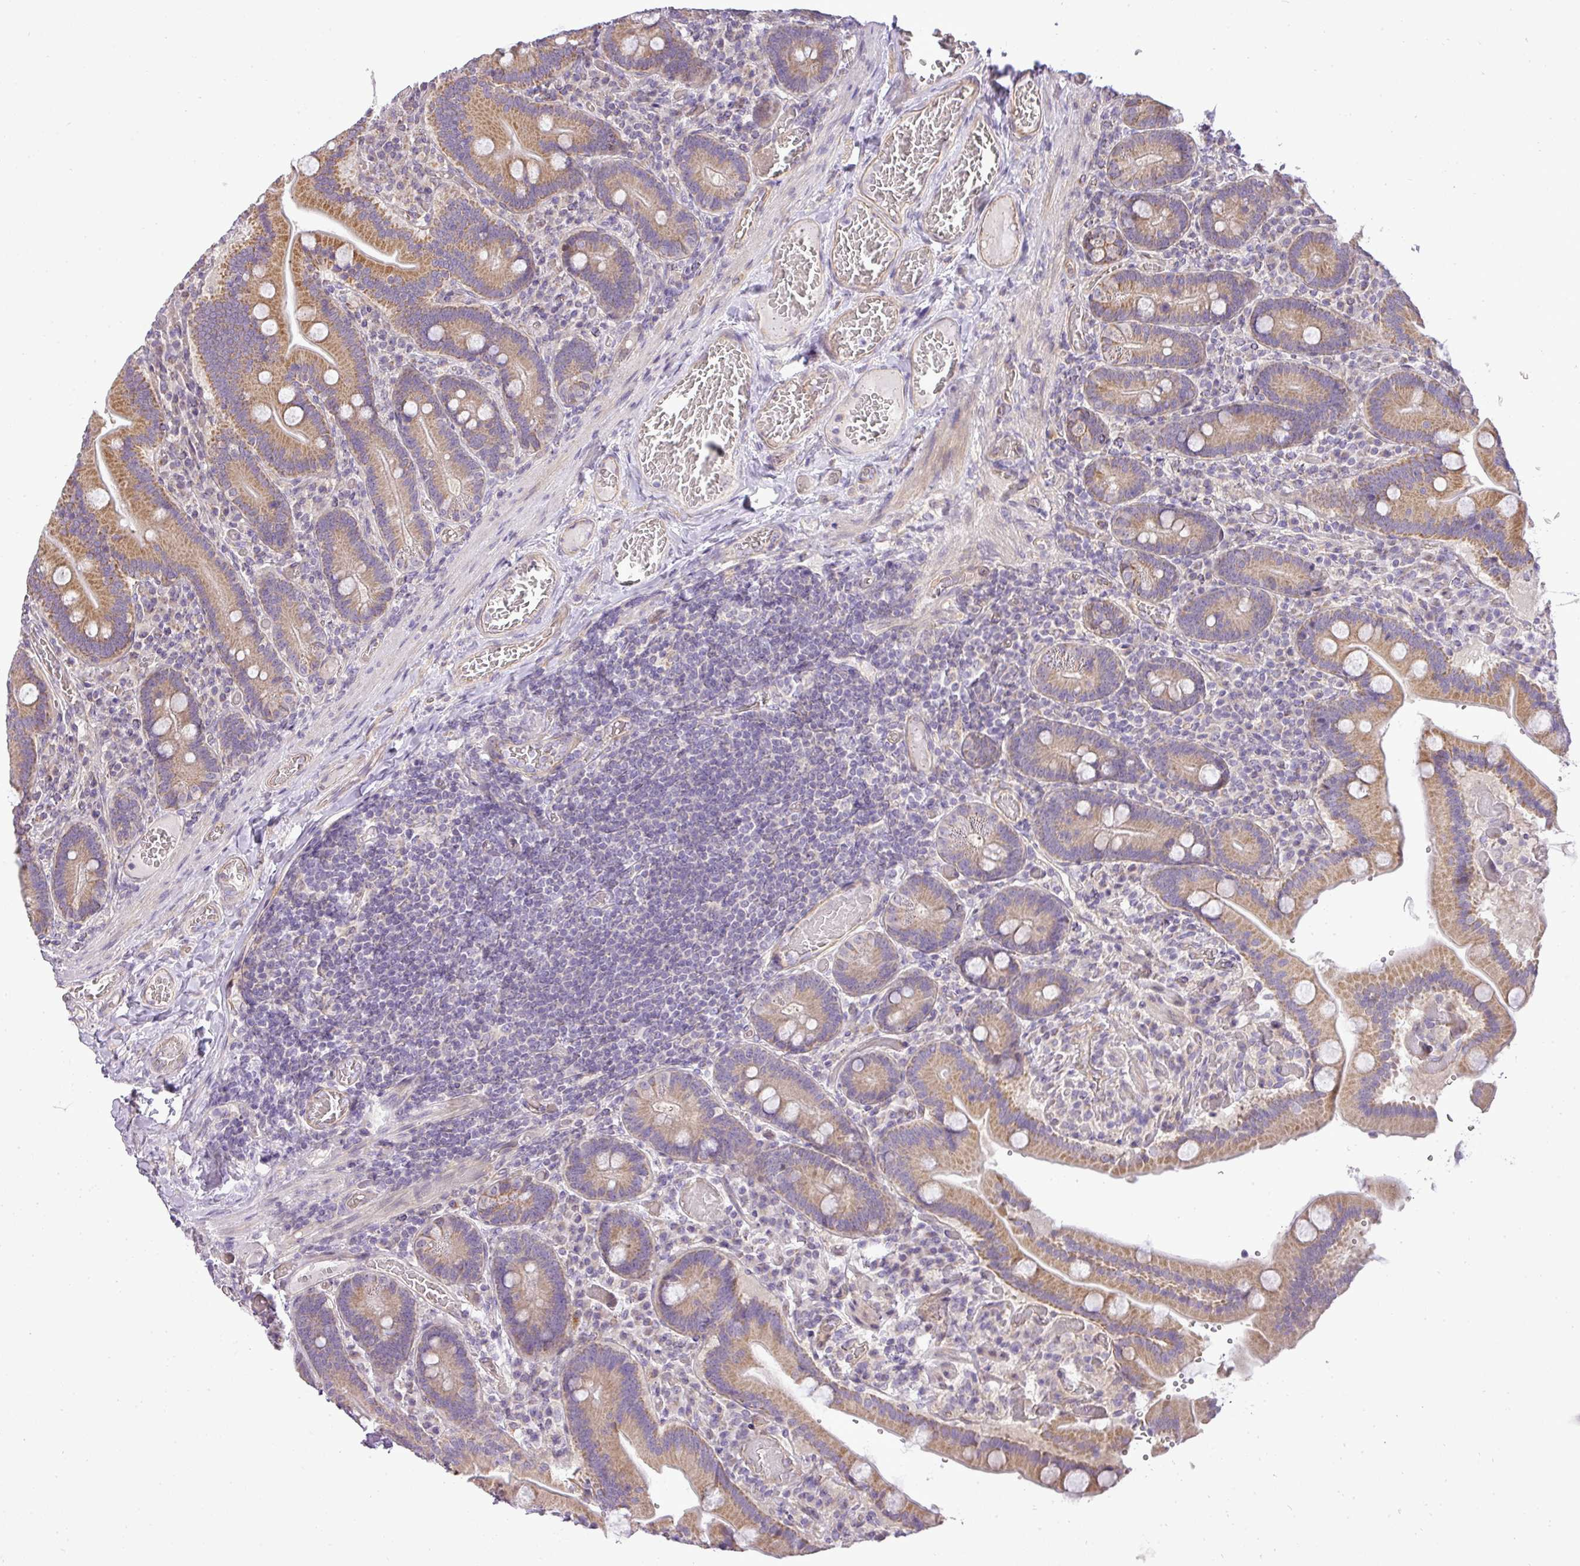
{"staining": {"intensity": "moderate", "quantity": ">75%", "location": "cytoplasmic/membranous"}, "tissue": "duodenum", "cell_type": "Glandular cells", "image_type": "normal", "snomed": [{"axis": "morphology", "description": "Normal tissue, NOS"}, {"axis": "topography", "description": "Duodenum"}], "caption": "A brown stain highlights moderate cytoplasmic/membranous staining of a protein in glandular cells of benign human duodenum.", "gene": "ZDHHC1", "patient": {"sex": "female", "age": 62}}